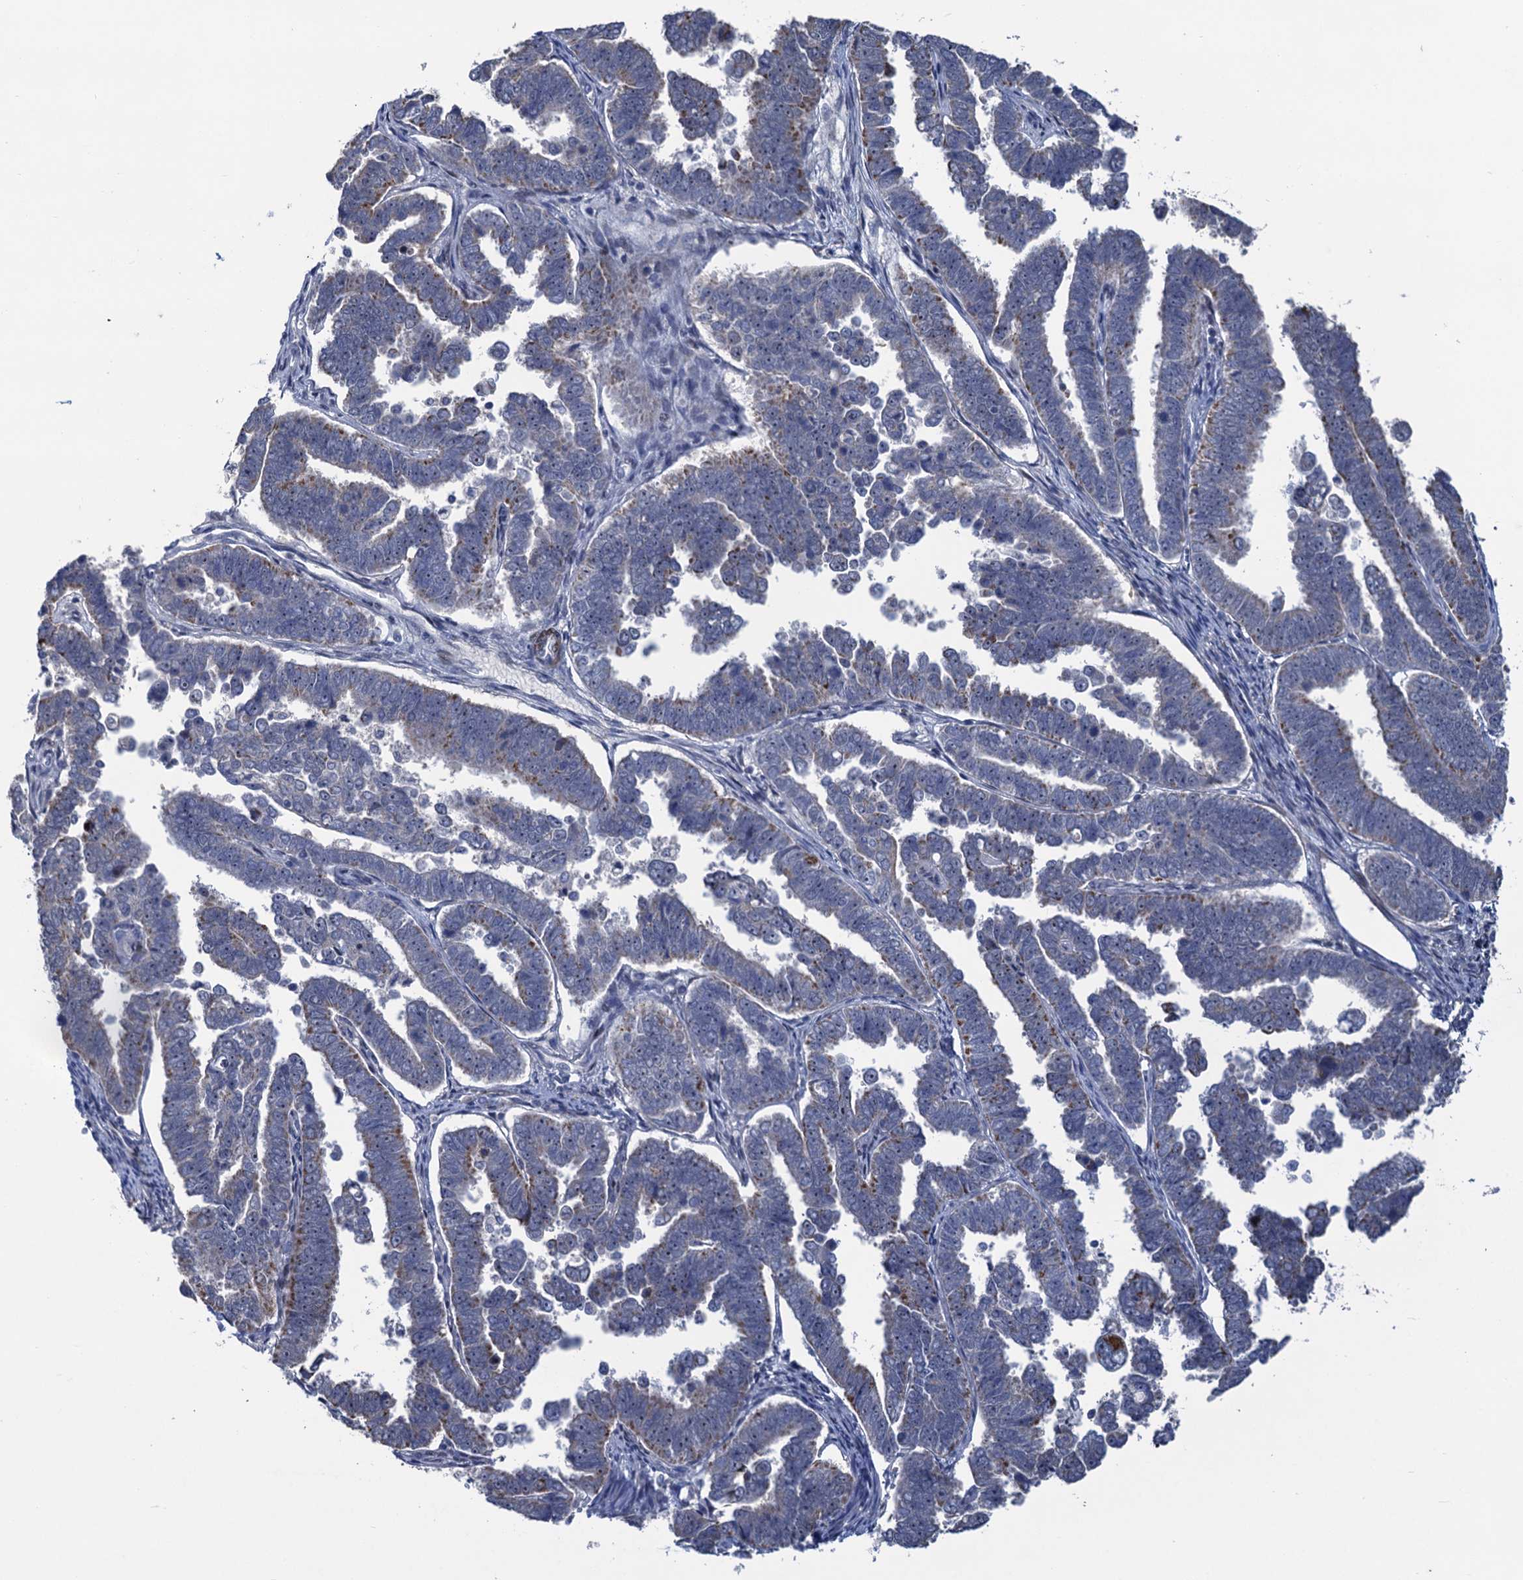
{"staining": {"intensity": "moderate", "quantity": "<25%", "location": "cytoplasmic/membranous"}, "tissue": "endometrial cancer", "cell_type": "Tumor cells", "image_type": "cancer", "snomed": [{"axis": "morphology", "description": "Adenocarcinoma, NOS"}, {"axis": "topography", "description": "Endometrium"}], "caption": "Protein expression analysis of endometrial adenocarcinoma shows moderate cytoplasmic/membranous expression in approximately <25% of tumor cells.", "gene": "ESYT3", "patient": {"sex": "female", "age": 75}}